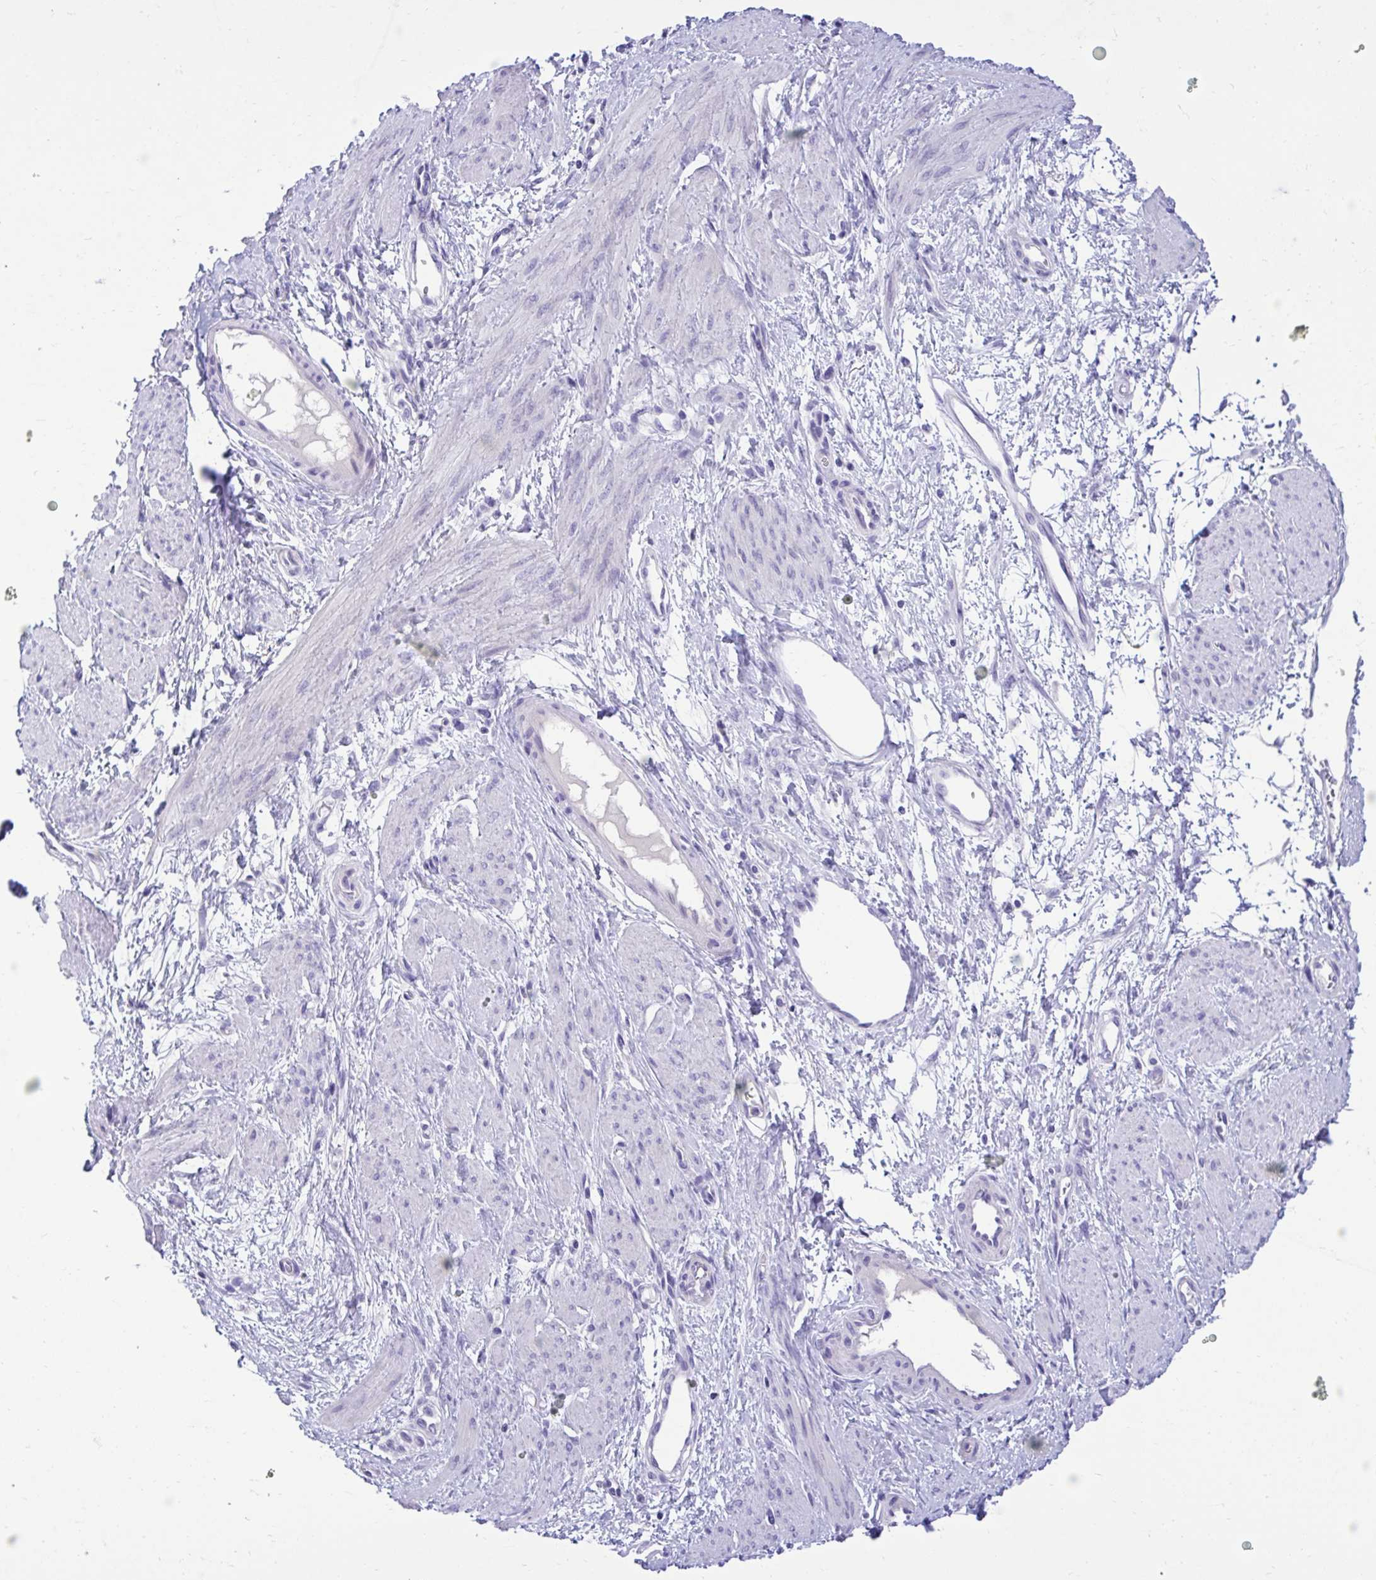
{"staining": {"intensity": "negative", "quantity": "none", "location": "none"}, "tissue": "smooth muscle", "cell_type": "Smooth muscle cells", "image_type": "normal", "snomed": [{"axis": "morphology", "description": "Normal tissue, NOS"}, {"axis": "topography", "description": "Smooth muscle"}, {"axis": "topography", "description": "Uterus"}], "caption": "Smooth muscle cells are negative for brown protein staining in unremarkable smooth muscle. (DAB immunohistochemistry, high magnification).", "gene": "TMCO5A", "patient": {"sex": "female", "age": 39}}